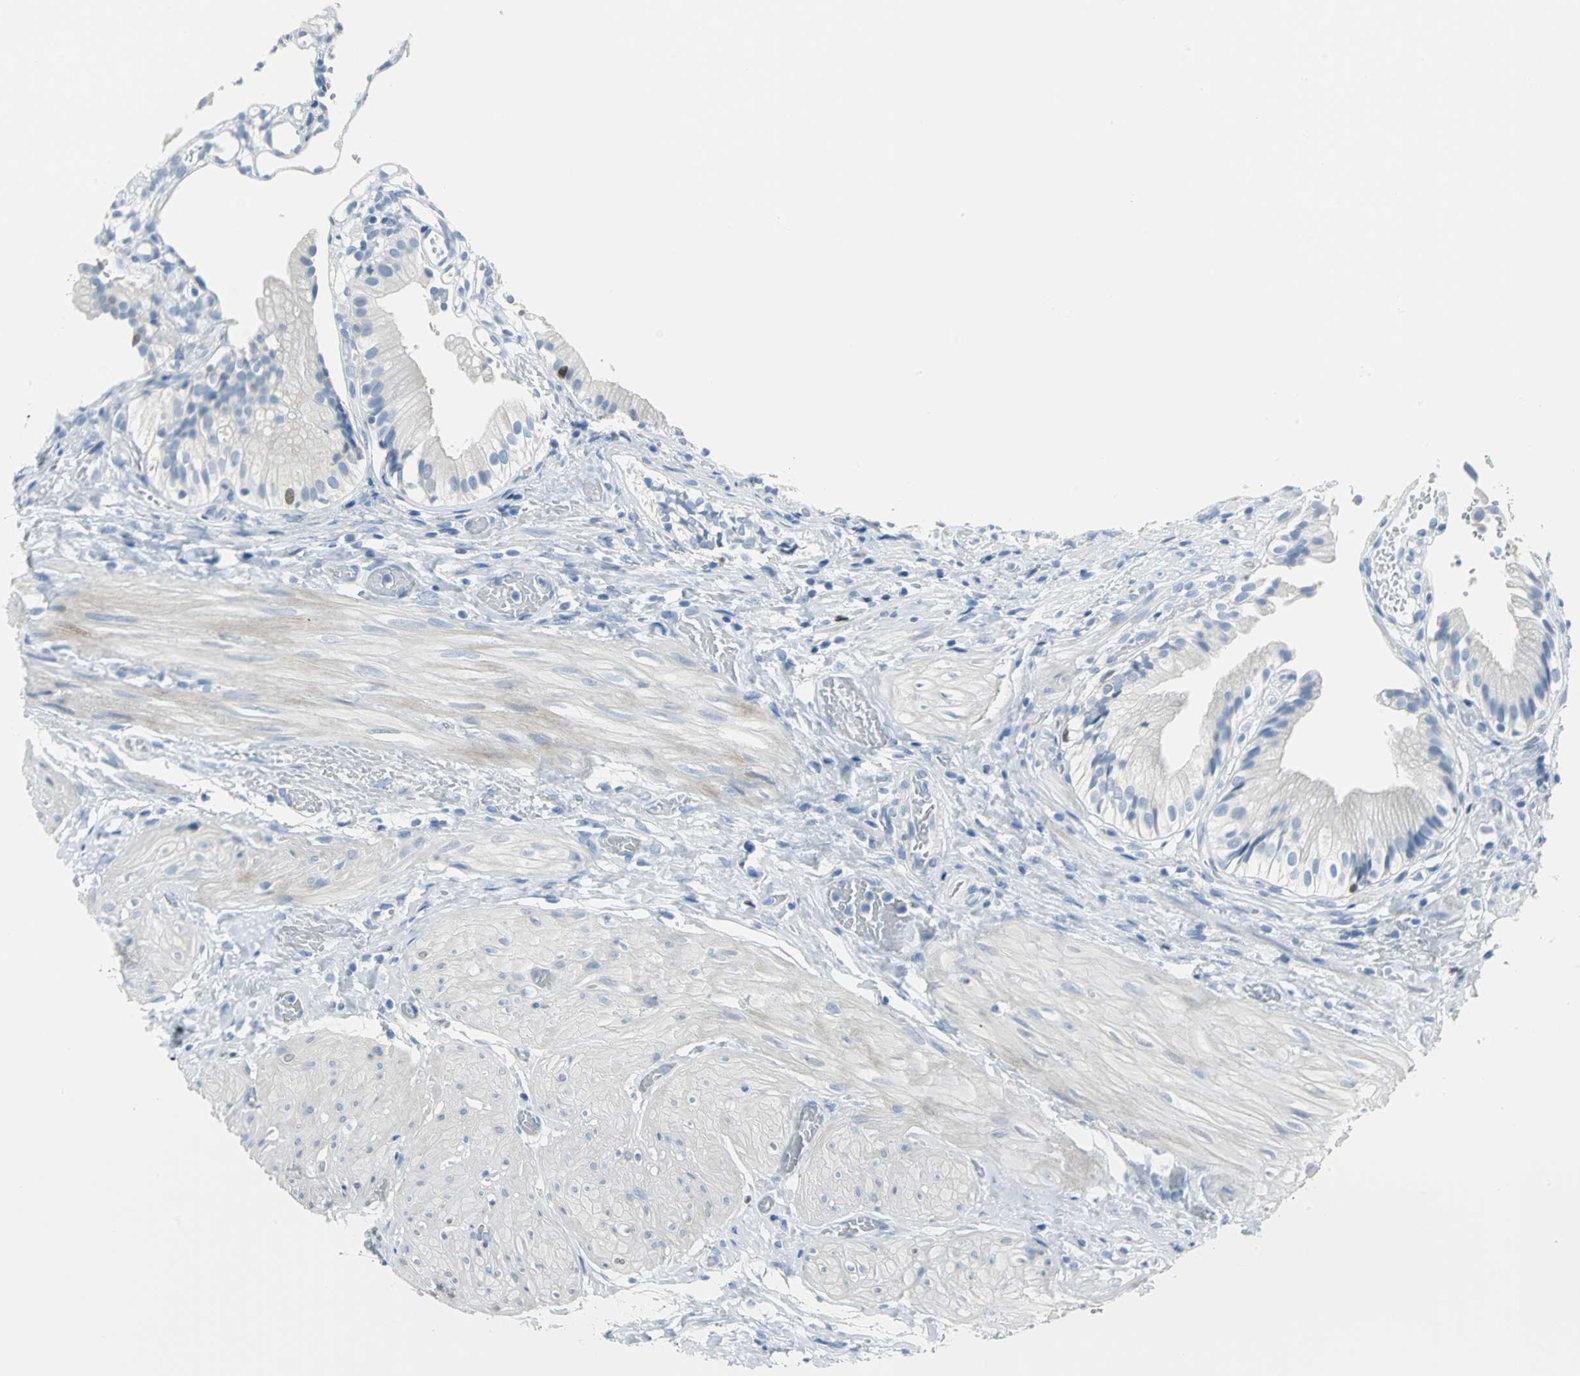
{"staining": {"intensity": "negative", "quantity": "none", "location": "none"}, "tissue": "gallbladder", "cell_type": "Glandular cells", "image_type": "normal", "snomed": [{"axis": "morphology", "description": "Normal tissue, NOS"}, {"axis": "topography", "description": "Gallbladder"}], "caption": "An image of gallbladder stained for a protein exhibits no brown staining in glandular cells. (DAB (3,3'-diaminobenzidine) IHC, high magnification).", "gene": "MCM3", "patient": {"sex": "male", "age": 65}}